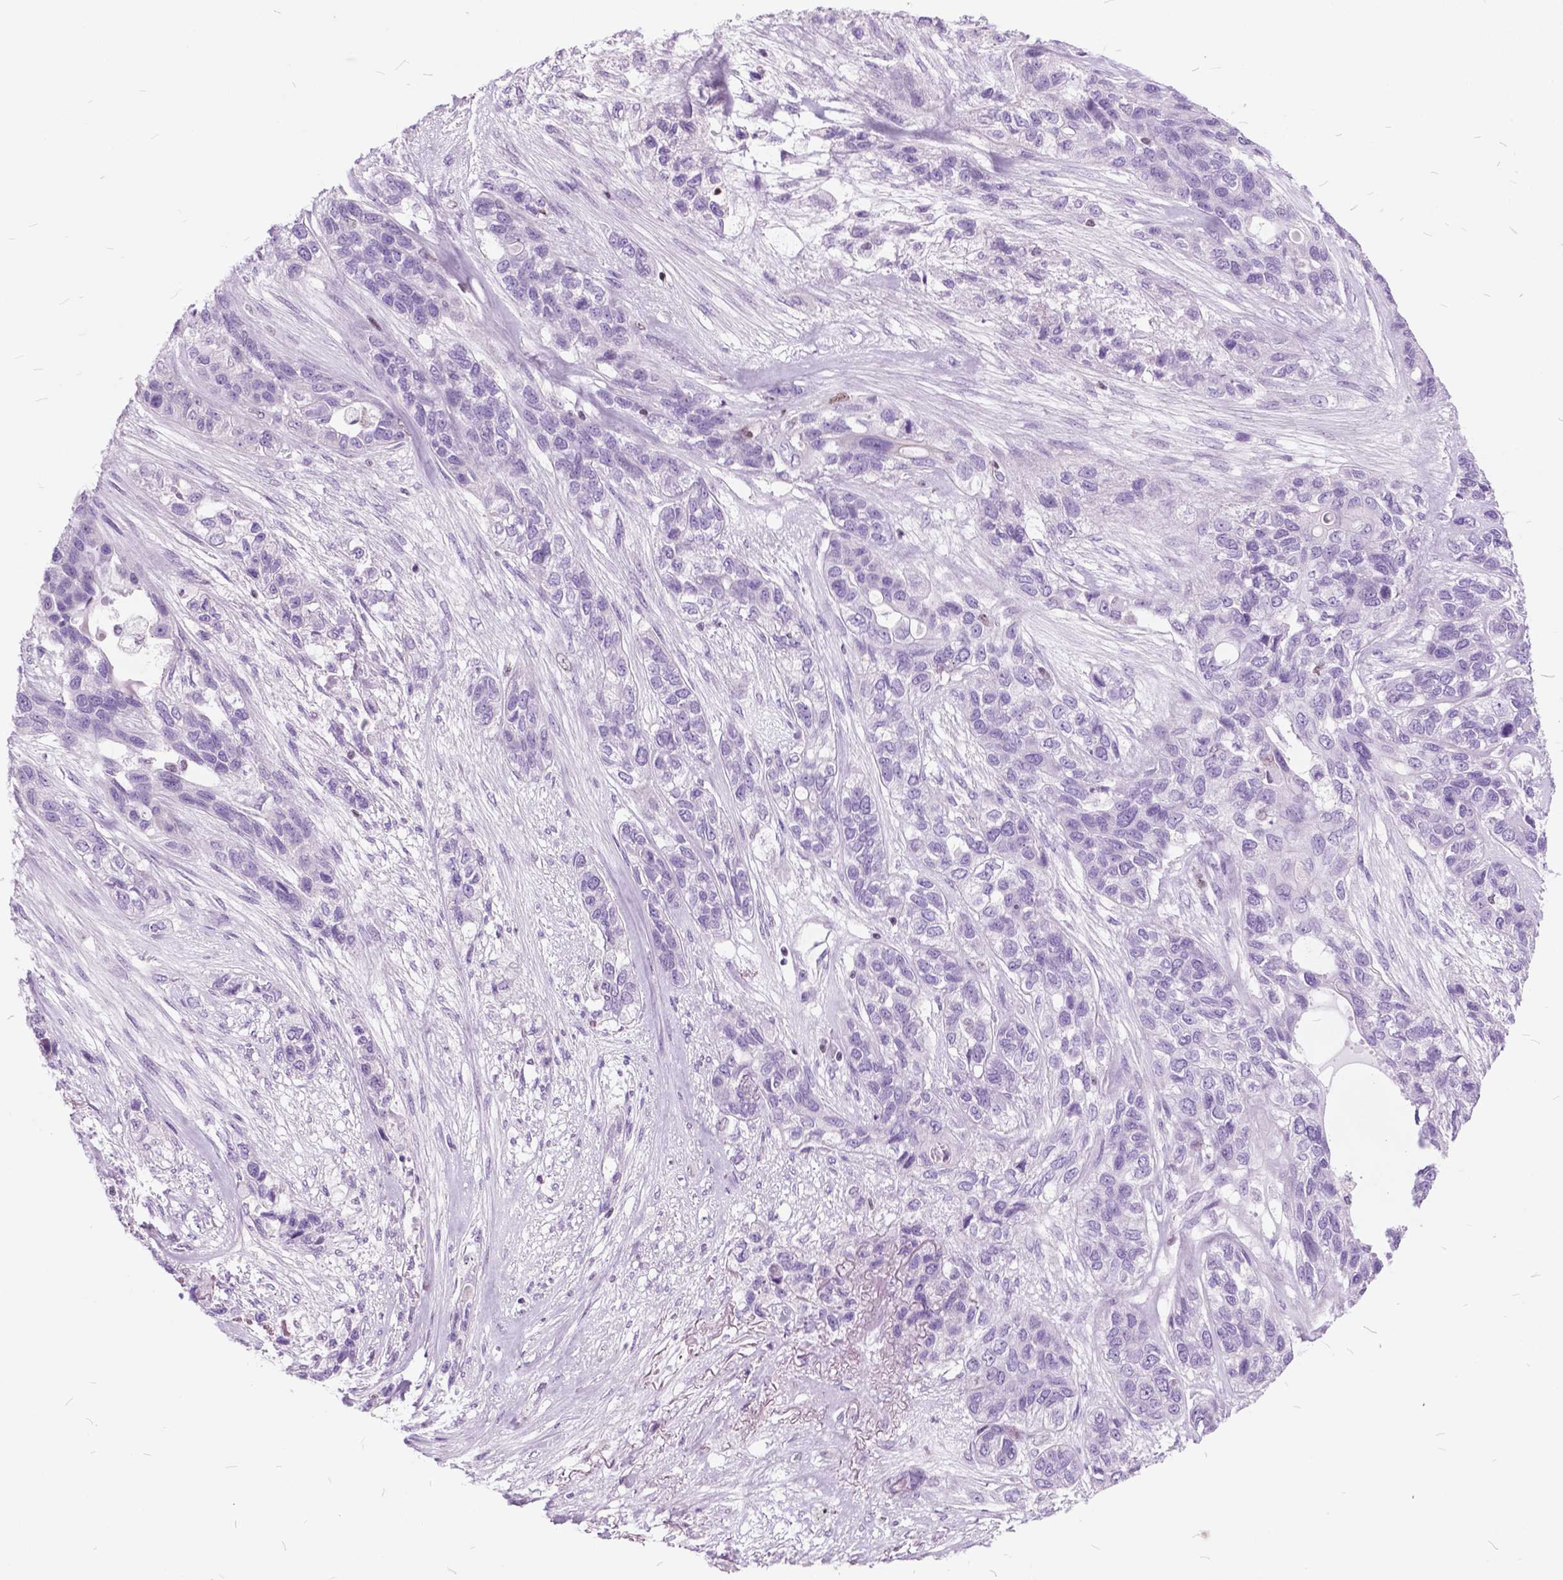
{"staining": {"intensity": "negative", "quantity": "none", "location": "none"}, "tissue": "lung cancer", "cell_type": "Tumor cells", "image_type": "cancer", "snomed": [{"axis": "morphology", "description": "Squamous cell carcinoma, NOS"}, {"axis": "topography", "description": "Lung"}], "caption": "High power microscopy image of an IHC micrograph of squamous cell carcinoma (lung), revealing no significant staining in tumor cells.", "gene": "SP140", "patient": {"sex": "female", "age": 70}}